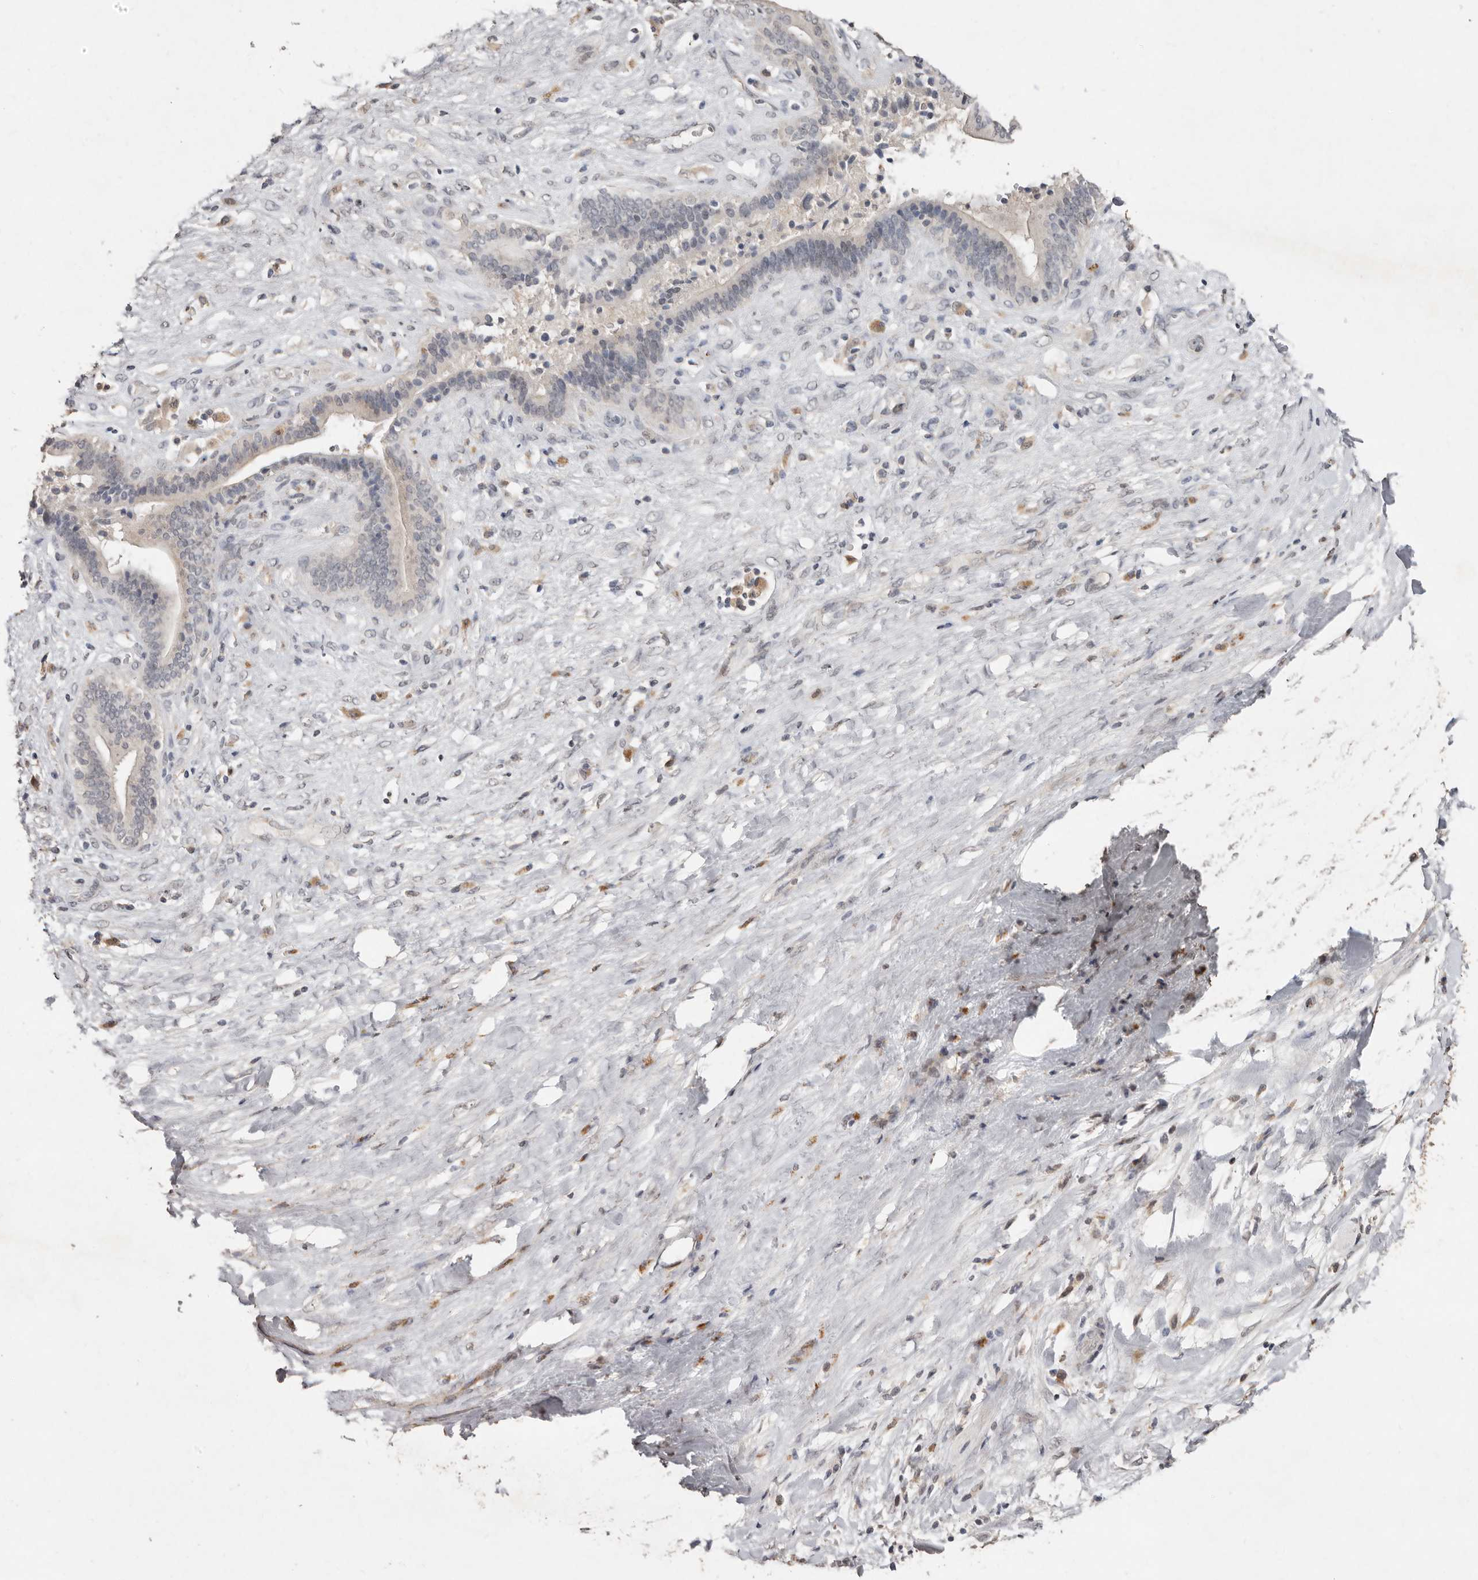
{"staining": {"intensity": "negative", "quantity": "none", "location": "none"}, "tissue": "liver cancer", "cell_type": "Tumor cells", "image_type": "cancer", "snomed": [{"axis": "morphology", "description": "Cholangiocarcinoma"}, {"axis": "topography", "description": "Liver"}], "caption": "An immunohistochemistry (IHC) photomicrograph of liver cancer is shown. There is no staining in tumor cells of liver cancer.", "gene": "SULT1E1", "patient": {"sex": "female", "age": 52}}